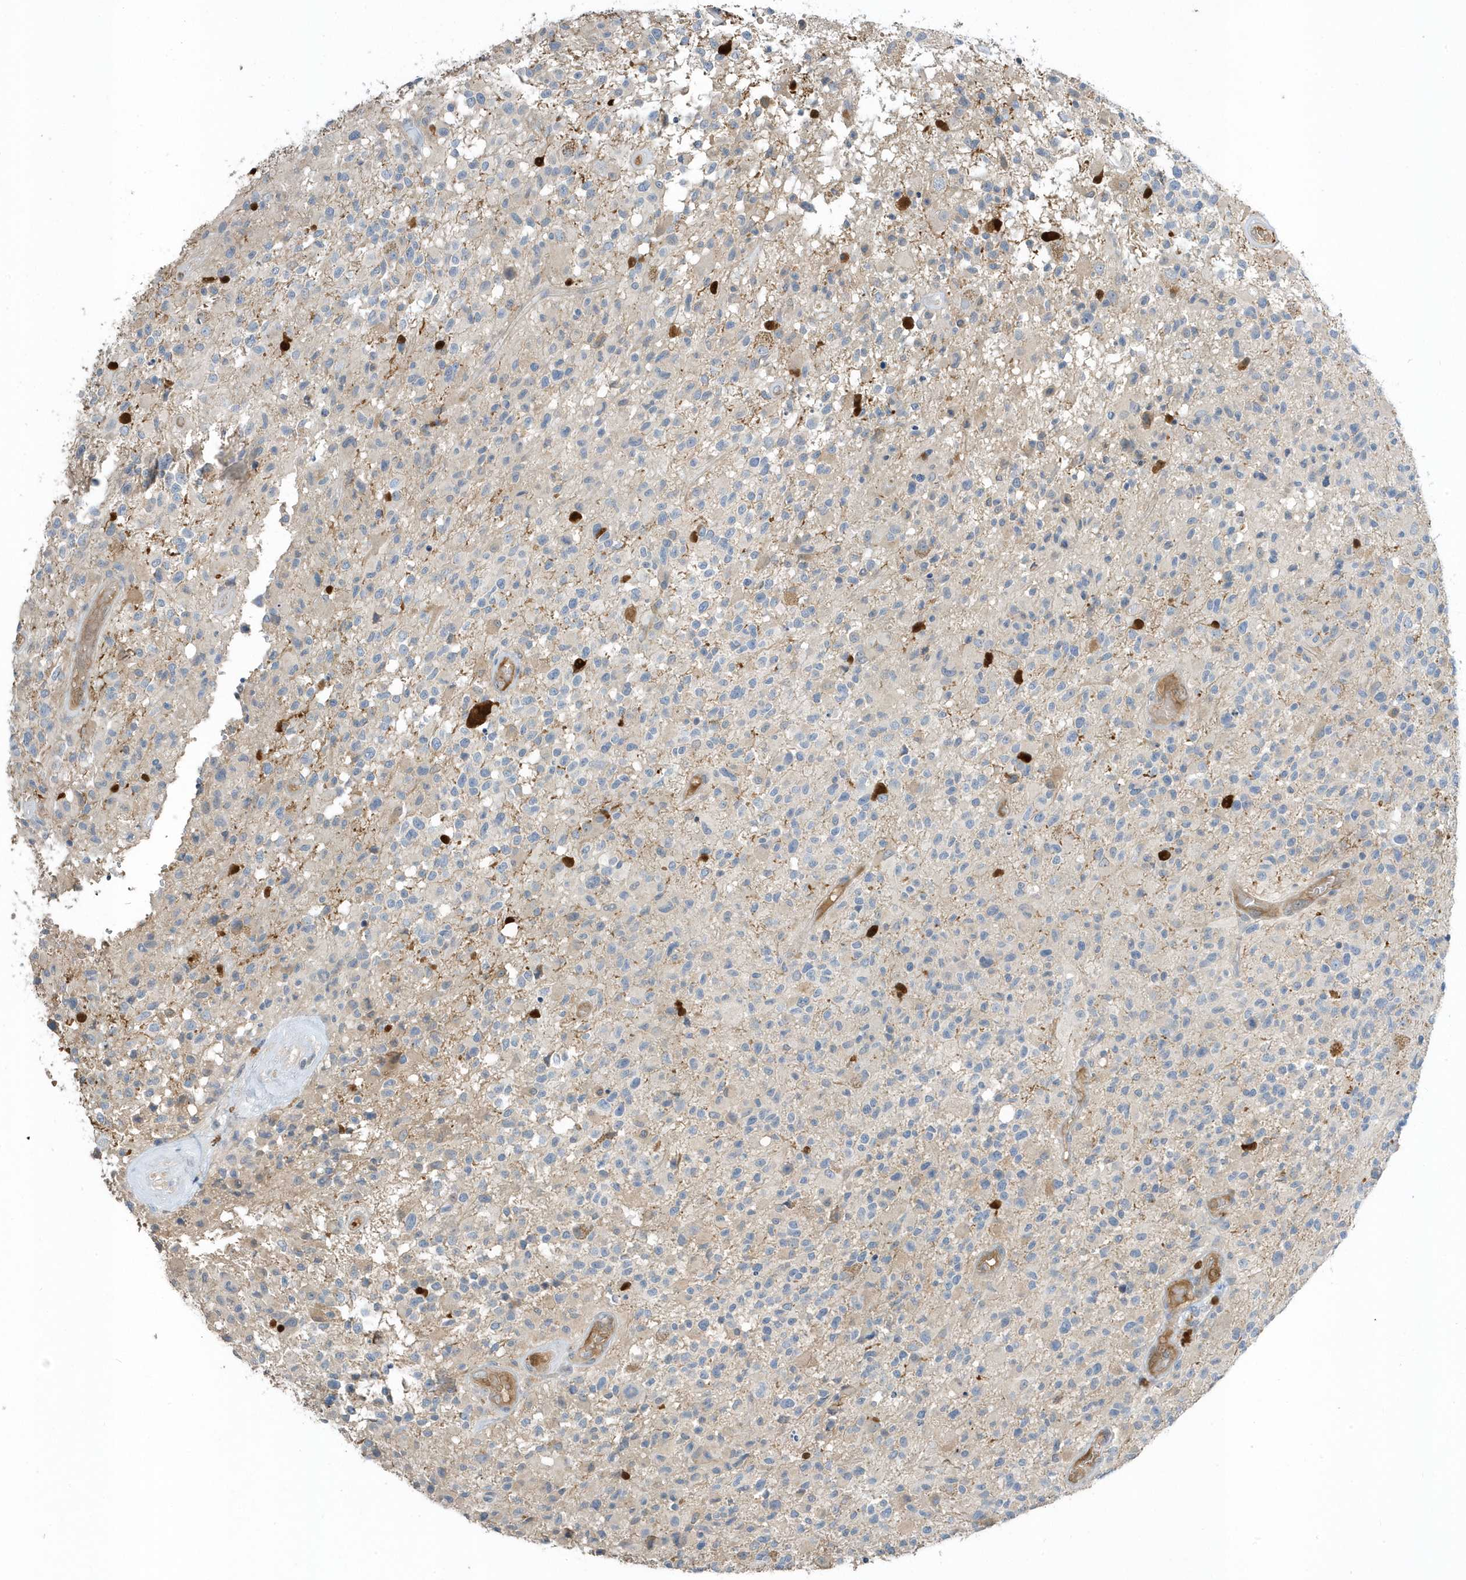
{"staining": {"intensity": "negative", "quantity": "none", "location": "none"}, "tissue": "glioma", "cell_type": "Tumor cells", "image_type": "cancer", "snomed": [{"axis": "morphology", "description": "Glioma, malignant, High grade"}, {"axis": "morphology", "description": "Glioblastoma, NOS"}, {"axis": "topography", "description": "Brain"}], "caption": "The photomicrograph displays no significant positivity in tumor cells of glioma.", "gene": "USP53", "patient": {"sex": "male", "age": 60}}